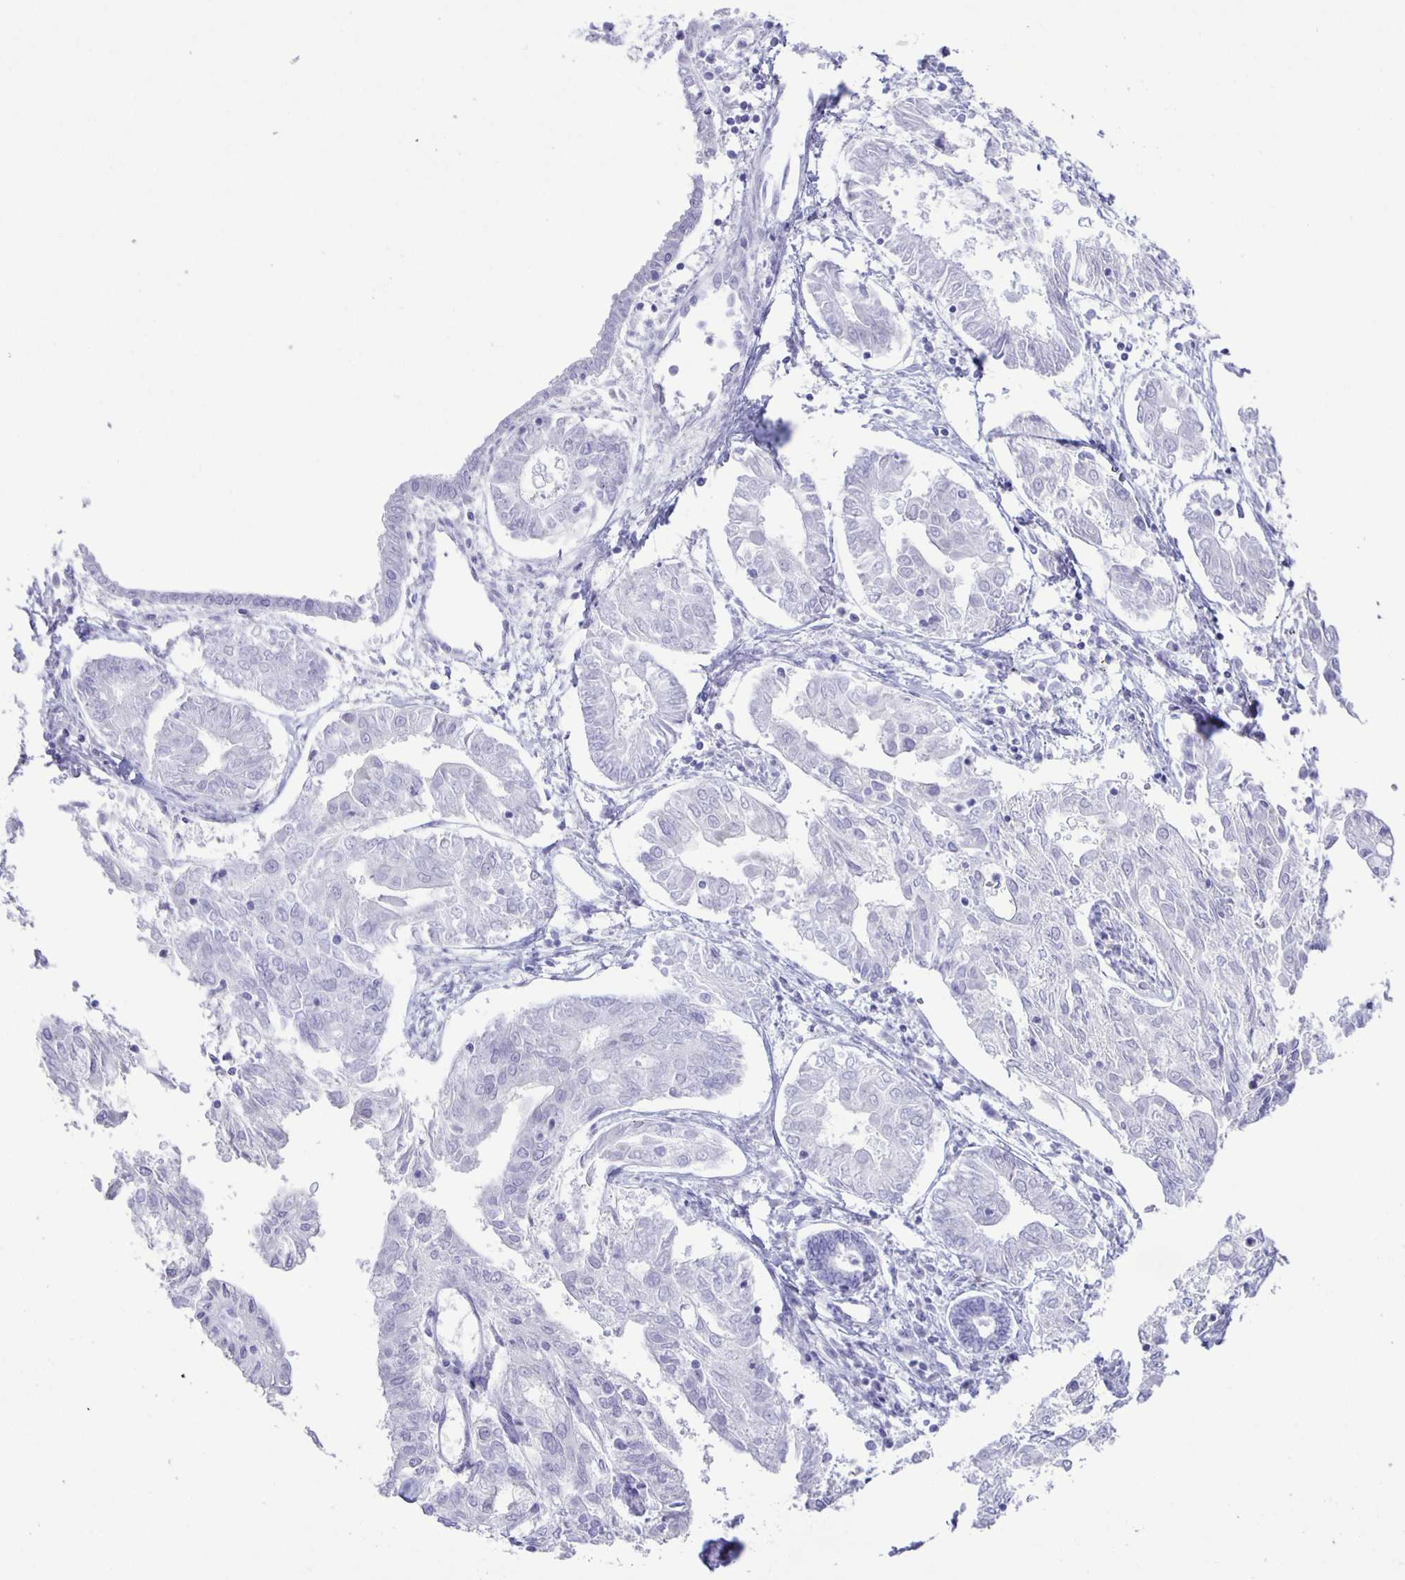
{"staining": {"intensity": "negative", "quantity": "none", "location": "none"}, "tissue": "endometrial cancer", "cell_type": "Tumor cells", "image_type": "cancer", "snomed": [{"axis": "morphology", "description": "Adenocarcinoma, NOS"}, {"axis": "topography", "description": "Endometrium"}], "caption": "Protein analysis of endometrial cancer (adenocarcinoma) shows no significant positivity in tumor cells.", "gene": "EZHIP", "patient": {"sex": "female", "age": 68}}